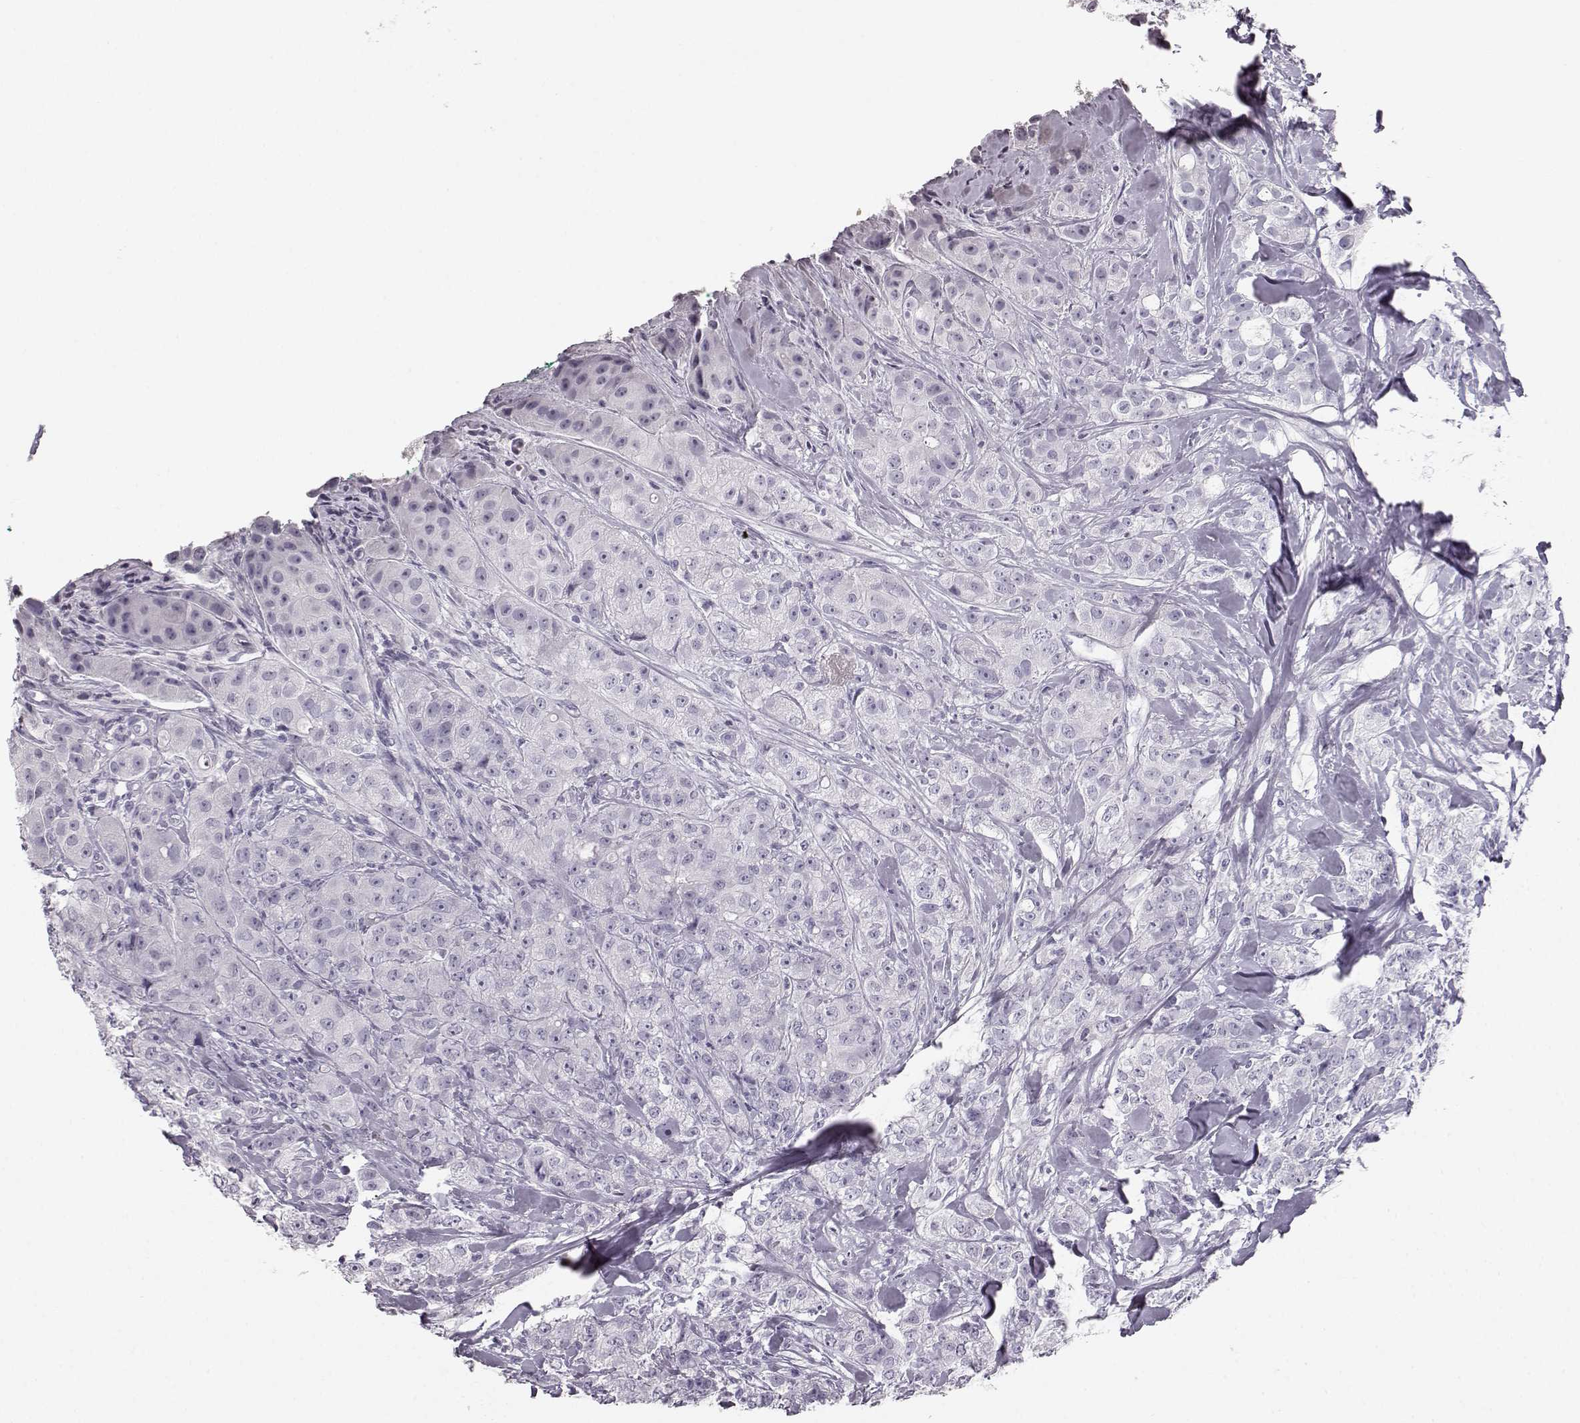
{"staining": {"intensity": "negative", "quantity": "none", "location": "none"}, "tissue": "breast cancer", "cell_type": "Tumor cells", "image_type": "cancer", "snomed": [{"axis": "morphology", "description": "Duct carcinoma"}, {"axis": "topography", "description": "Breast"}], "caption": "The image exhibits no staining of tumor cells in breast cancer.", "gene": "BFSP2", "patient": {"sex": "female", "age": 43}}